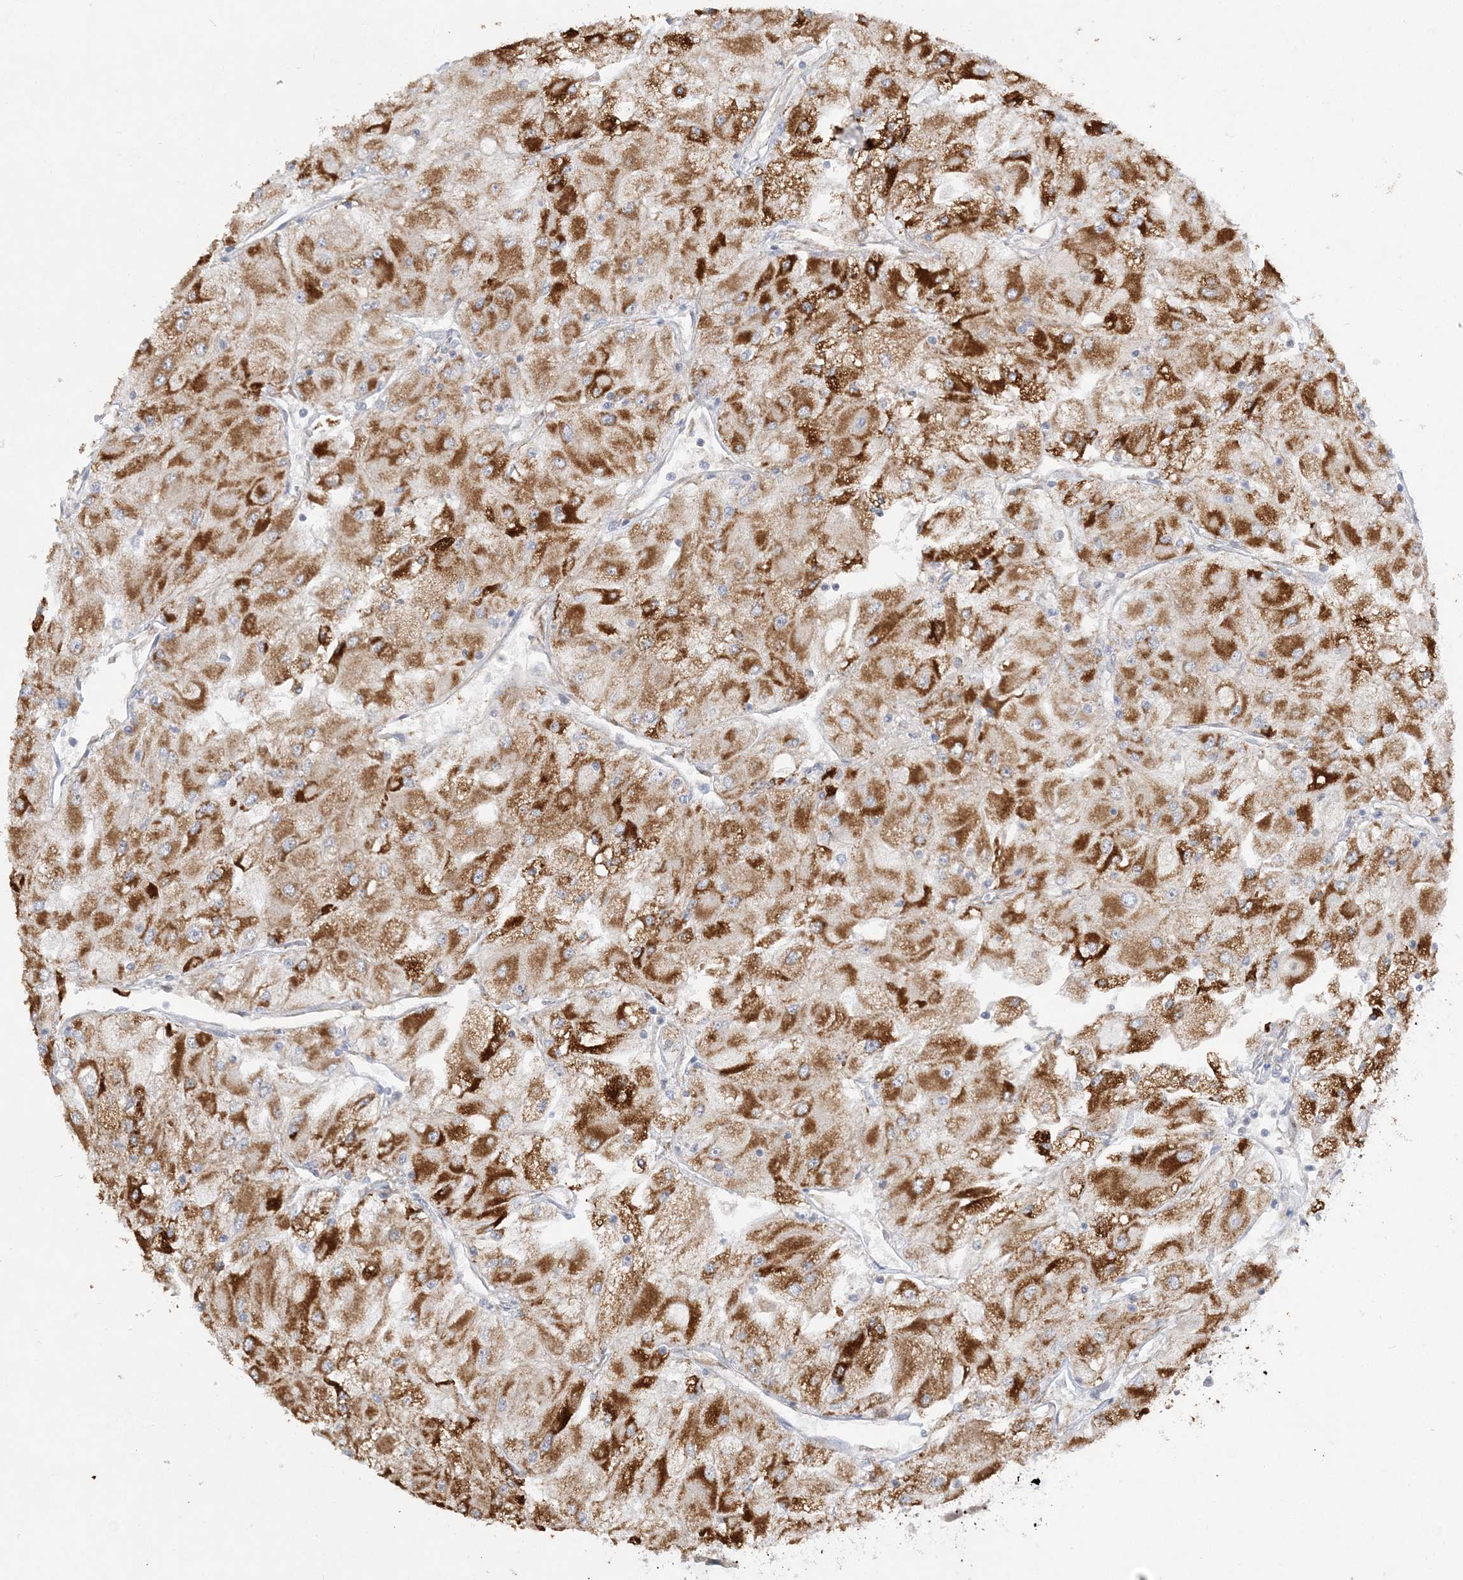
{"staining": {"intensity": "strong", "quantity": ">75%", "location": "cytoplasmic/membranous"}, "tissue": "renal cancer", "cell_type": "Tumor cells", "image_type": "cancer", "snomed": [{"axis": "morphology", "description": "Adenocarcinoma, NOS"}, {"axis": "topography", "description": "Kidney"}], "caption": "A high-resolution histopathology image shows immunohistochemistry (IHC) staining of renal adenocarcinoma, which reveals strong cytoplasmic/membranous expression in about >75% of tumor cells.", "gene": "INPP1", "patient": {"sex": "male", "age": 80}}